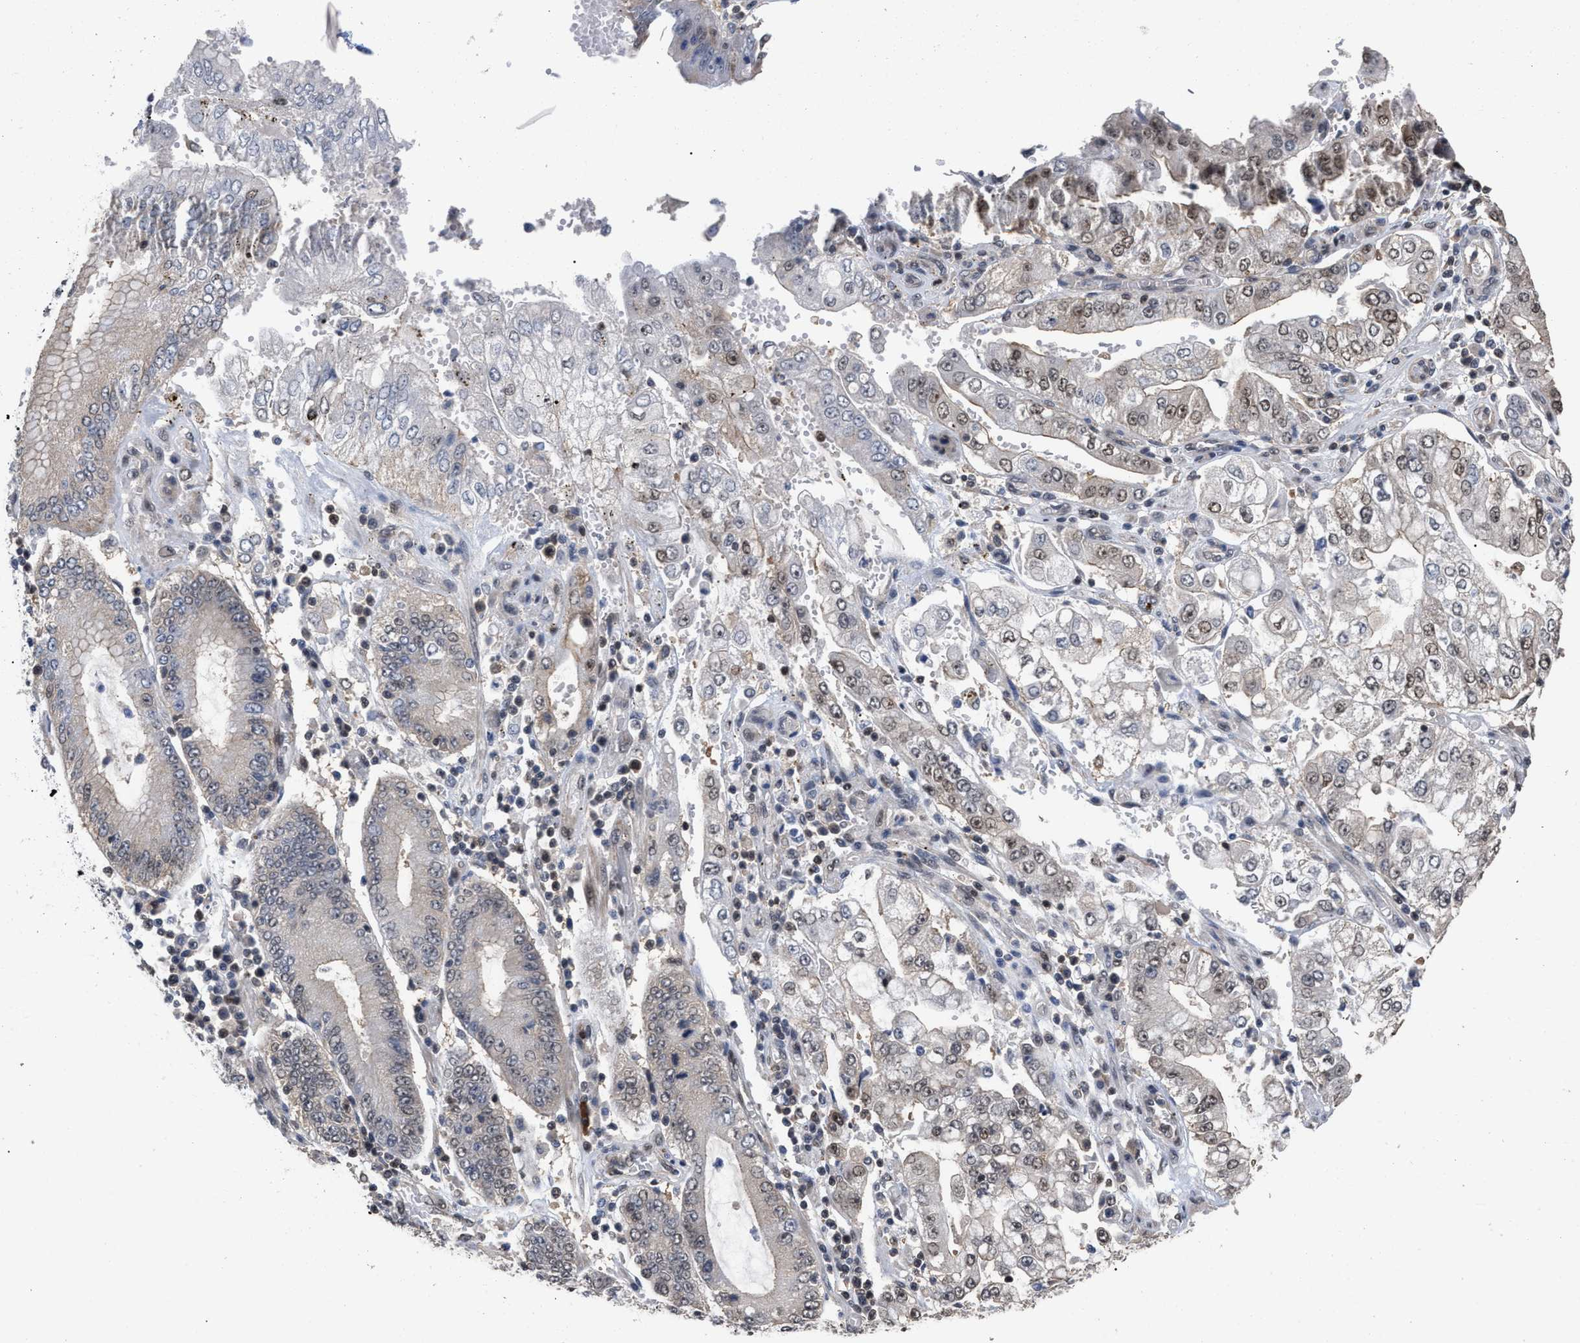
{"staining": {"intensity": "weak", "quantity": ">75%", "location": "nuclear"}, "tissue": "stomach cancer", "cell_type": "Tumor cells", "image_type": "cancer", "snomed": [{"axis": "morphology", "description": "Adenocarcinoma, NOS"}, {"axis": "topography", "description": "Stomach"}], "caption": "Stomach adenocarcinoma stained for a protein (brown) demonstrates weak nuclear positive staining in about >75% of tumor cells.", "gene": "JAZF1", "patient": {"sex": "male", "age": 76}}